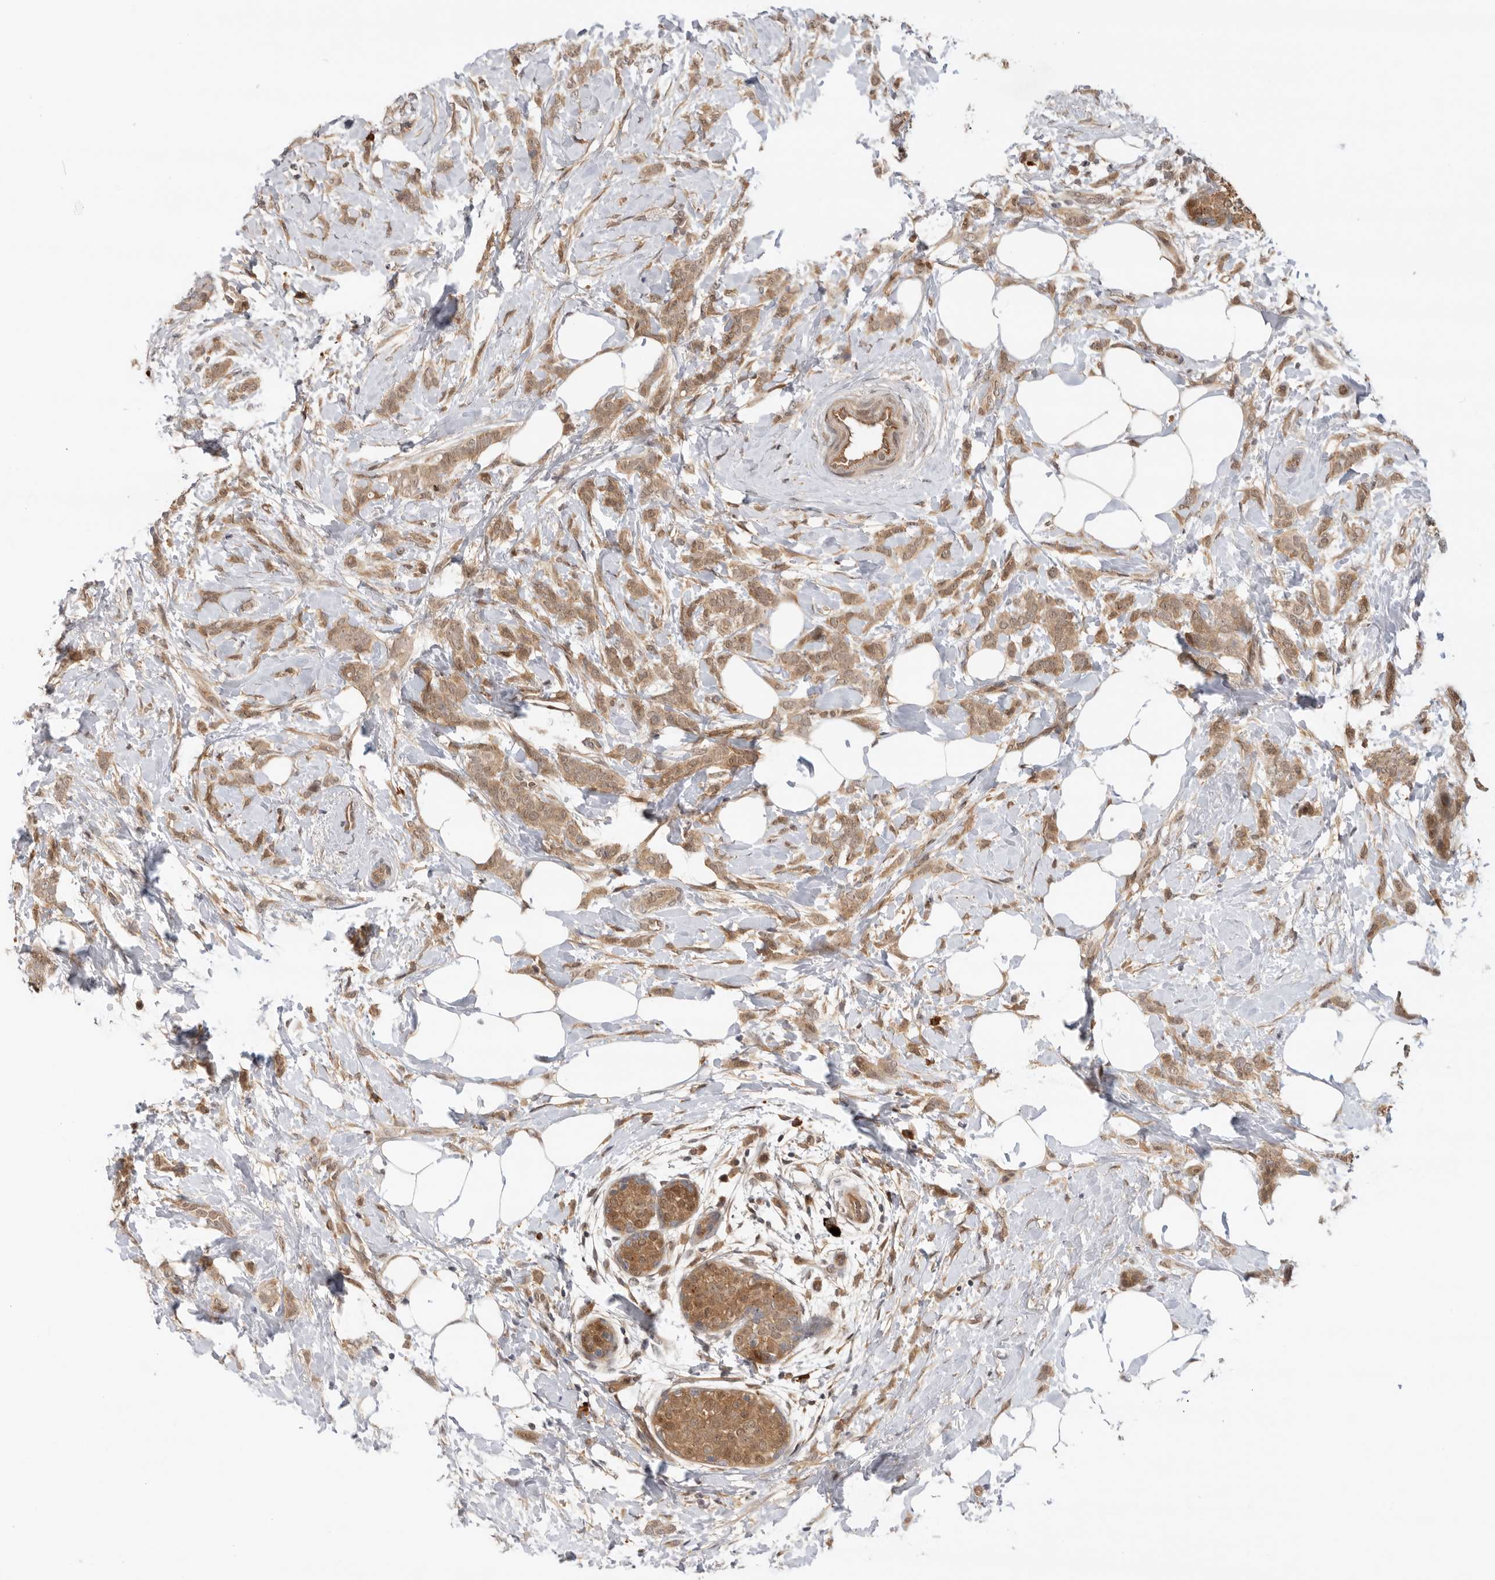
{"staining": {"intensity": "moderate", "quantity": ">75%", "location": "cytoplasmic/membranous"}, "tissue": "breast cancer", "cell_type": "Tumor cells", "image_type": "cancer", "snomed": [{"axis": "morphology", "description": "Lobular carcinoma, in situ"}, {"axis": "morphology", "description": "Lobular carcinoma"}, {"axis": "topography", "description": "Breast"}], "caption": "Breast cancer stained with a brown dye demonstrates moderate cytoplasmic/membranous positive expression in about >75% of tumor cells.", "gene": "DCAF8", "patient": {"sex": "female", "age": 41}}